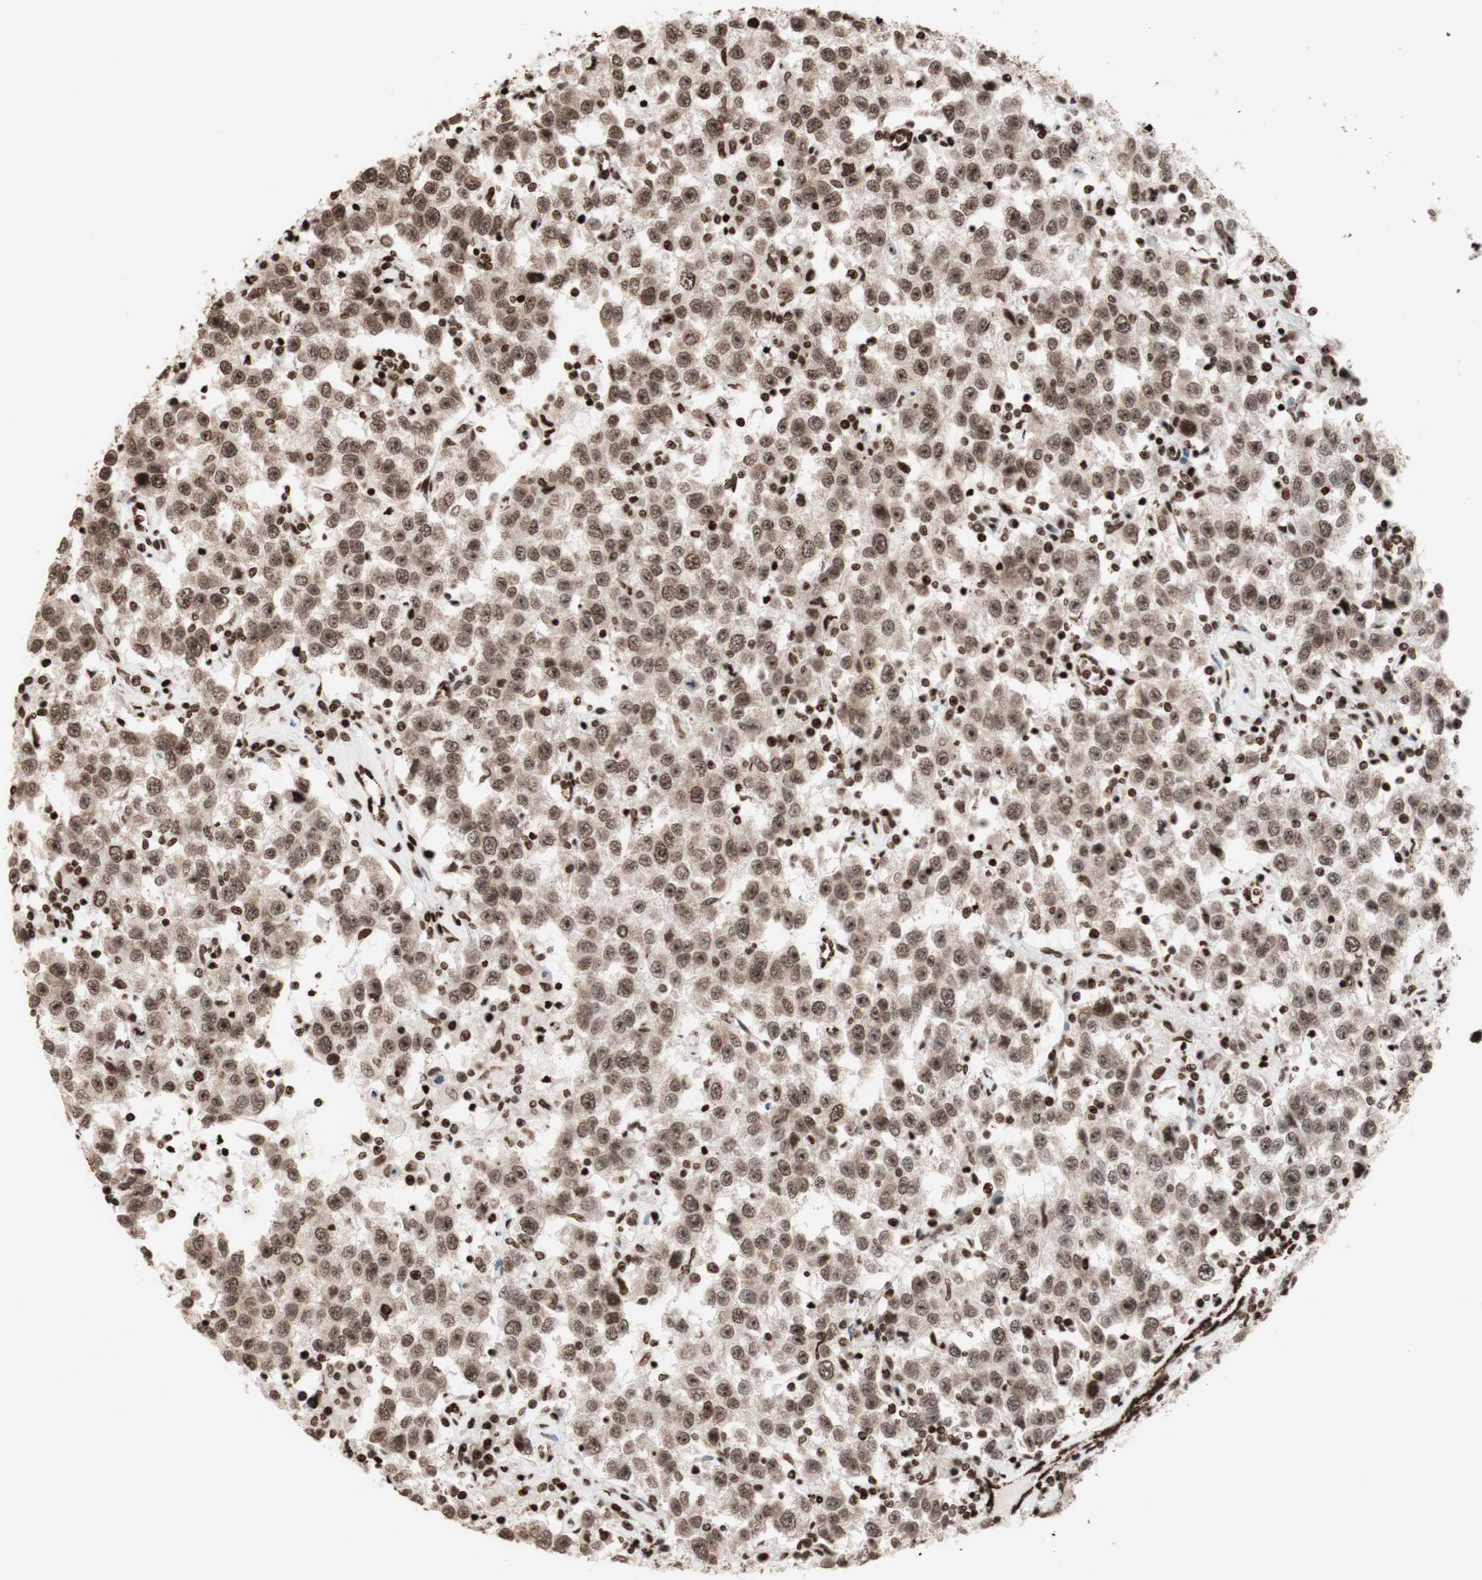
{"staining": {"intensity": "strong", "quantity": ">75%", "location": "nuclear"}, "tissue": "testis cancer", "cell_type": "Tumor cells", "image_type": "cancer", "snomed": [{"axis": "morphology", "description": "Seminoma, NOS"}, {"axis": "topography", "description": "Testis"}], "caption": "Strong nuclear staining for a protein is seen in approximately >75% of tumor cells of seminoma (testis) using immunohistochemistry (IHC).", "gene": "NCAPD2", "patient": {"sex": "male", "age": 41}}